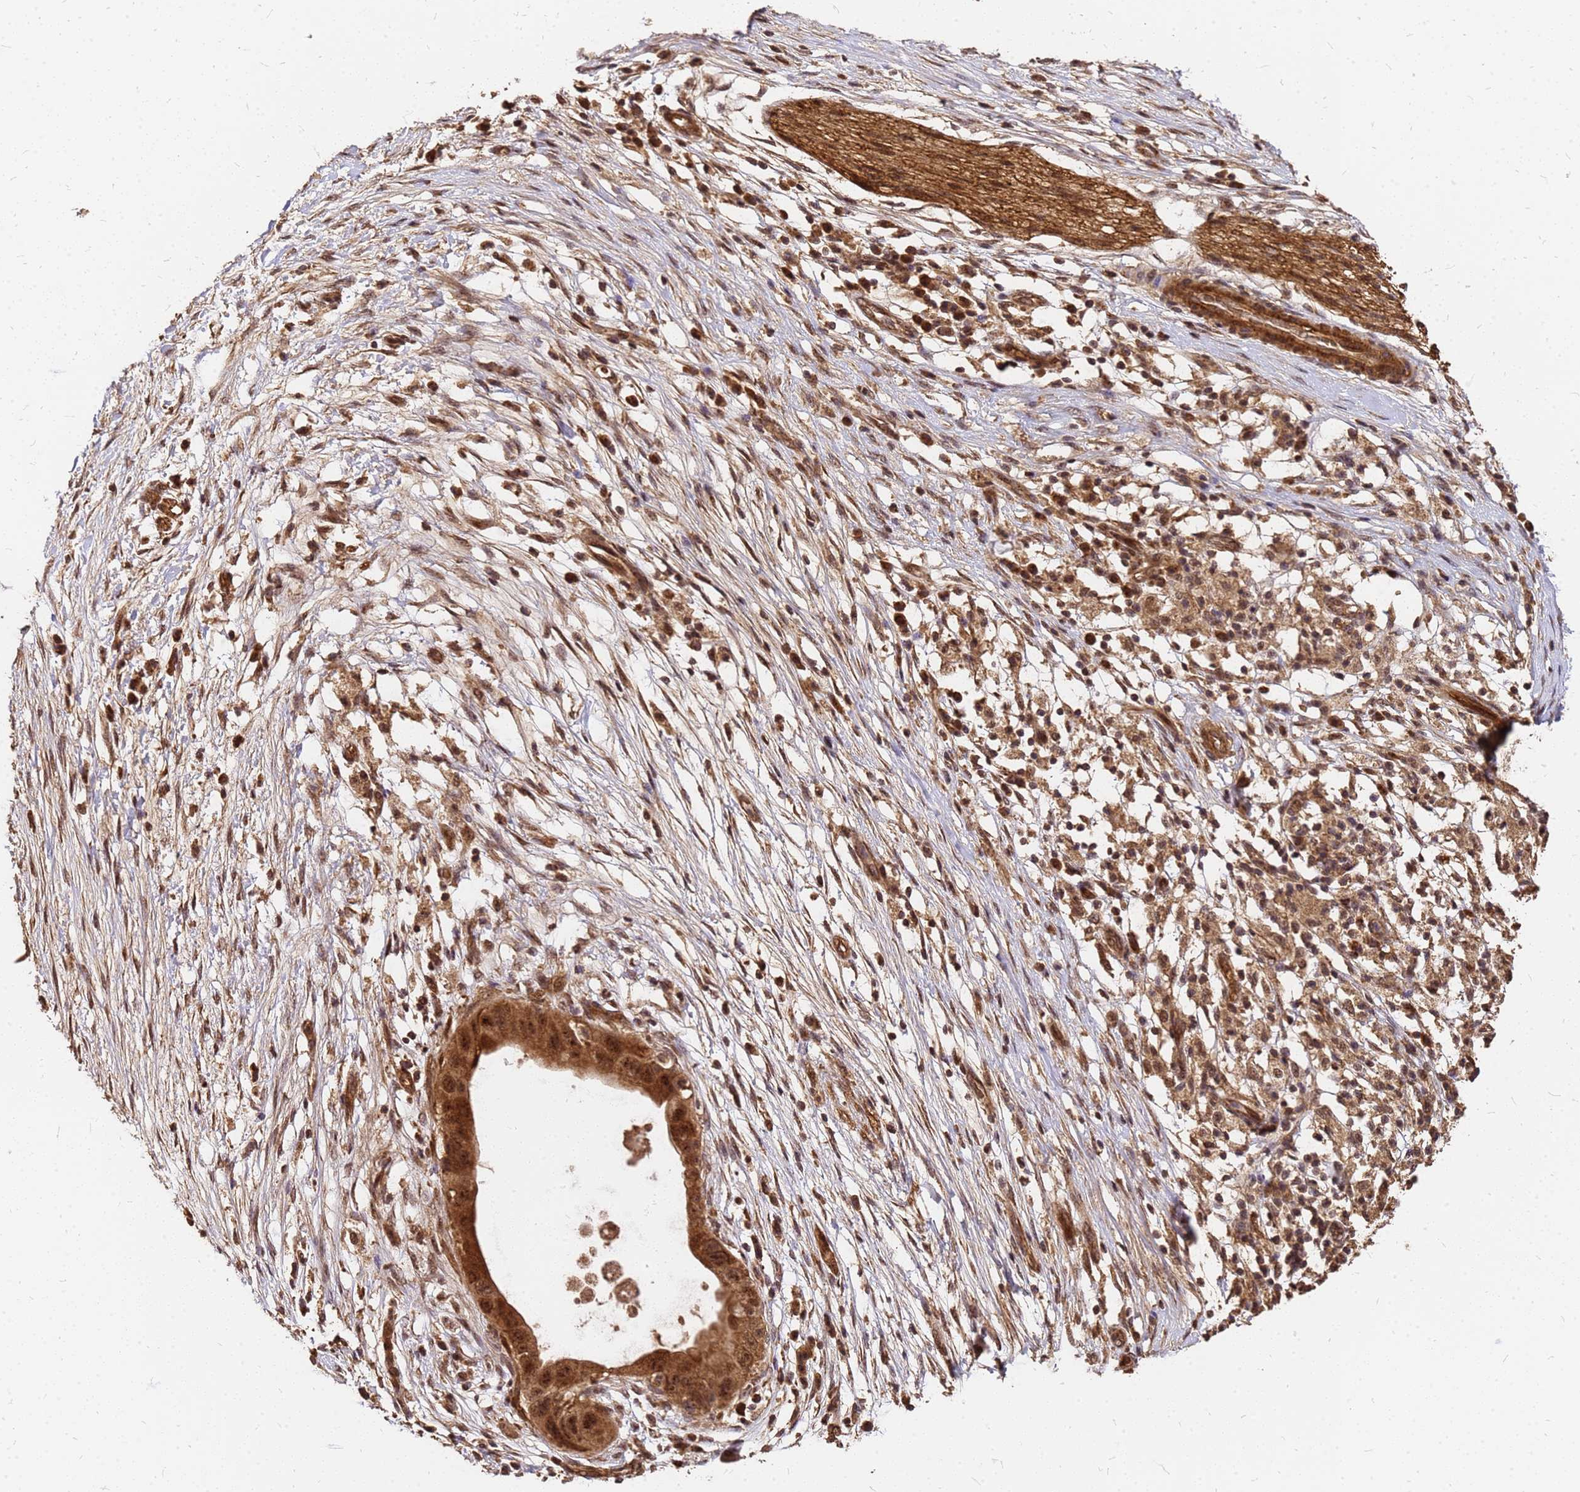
{"staining": {"intensity": "moderate", "quantity": ">75%", "location": "cytoplasmic/membranous,nuclear"}, "tissue": "pancreatic cancer", "cell_type": "Tumor cells", "image_type": "cancer", "snomed": [{"axis": "morphology", "description": "Adenocarcinoma, NOS"}, {"axis": "topography", "description": "Pancreas"}], "caption": "This is a micrograph of immunohistochemistry (IHC) staining of adenocarcinoma (pancreatic), which shows moderate staining in the cytoplasmic/membranous and nuclear of tumor cells.", "gene": "GPATCH8", "patient": {"sex": "male", "age": 68}}